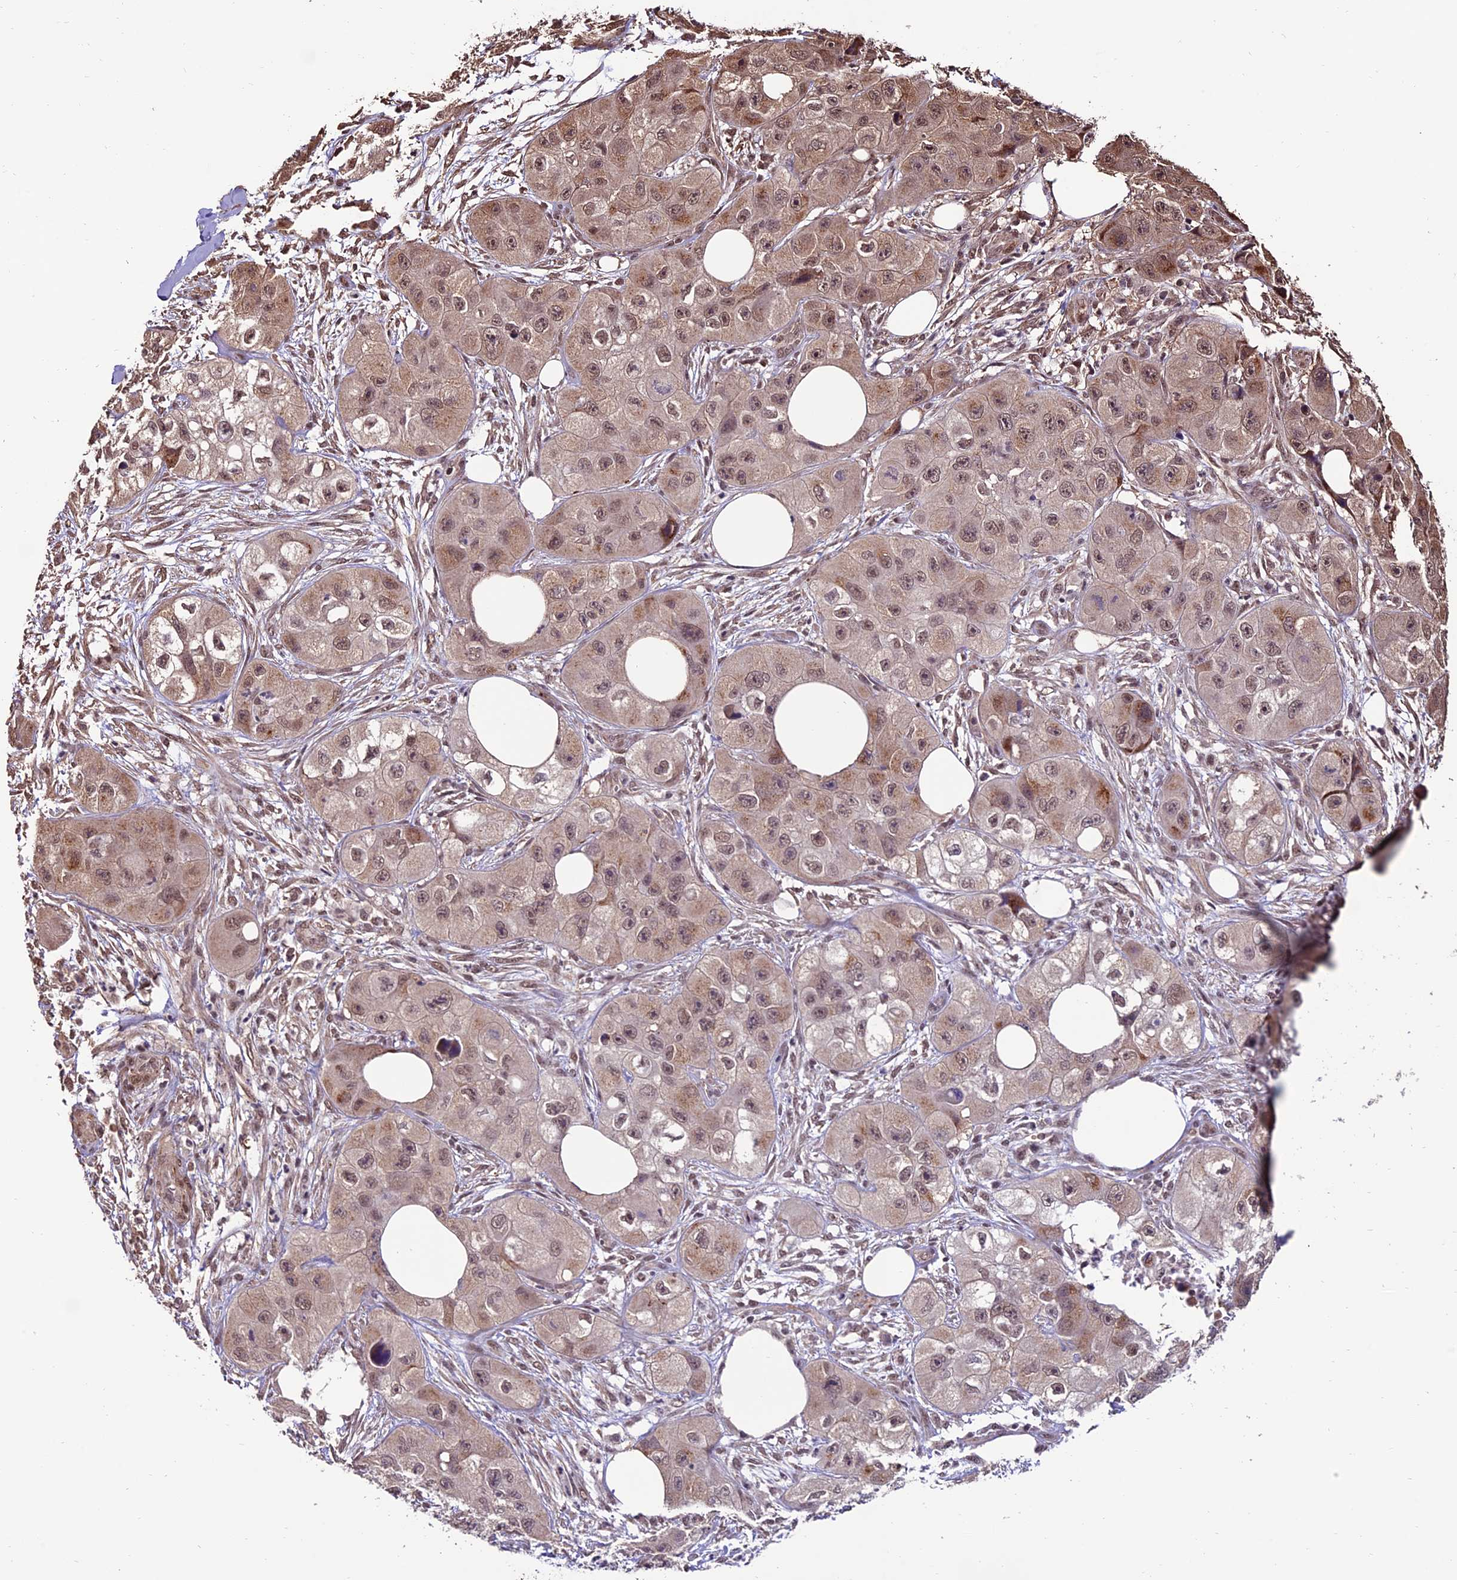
{"staining": {"intensity": "moderate", "quantity": ">75%", "location": "cytoplasmic/membranous,nuclear"}, "tissue": "skin cancer", "cell_type": "Tumor cells", "image_type": "cancer", "snomed": [{"axis": "morphology", "description": "Squamous cell carcinoma, NOS"}, {"axis": "topography", "description": "Skin"}, {"axis": "topography", "description": "Subcutis"}], "caption": "DAB (3,3'-diaminobenzidine) immunohistochemical staining of human skin cancer reveals moderate cytoplasmic/membranous and nuclear protein staining in about >75% of tumor cells. The protein of interest is shown in brown color, while the nuclei are stained blue.", "gene": "CABIN1", "patient": {"sex": "male", "age": 73}}